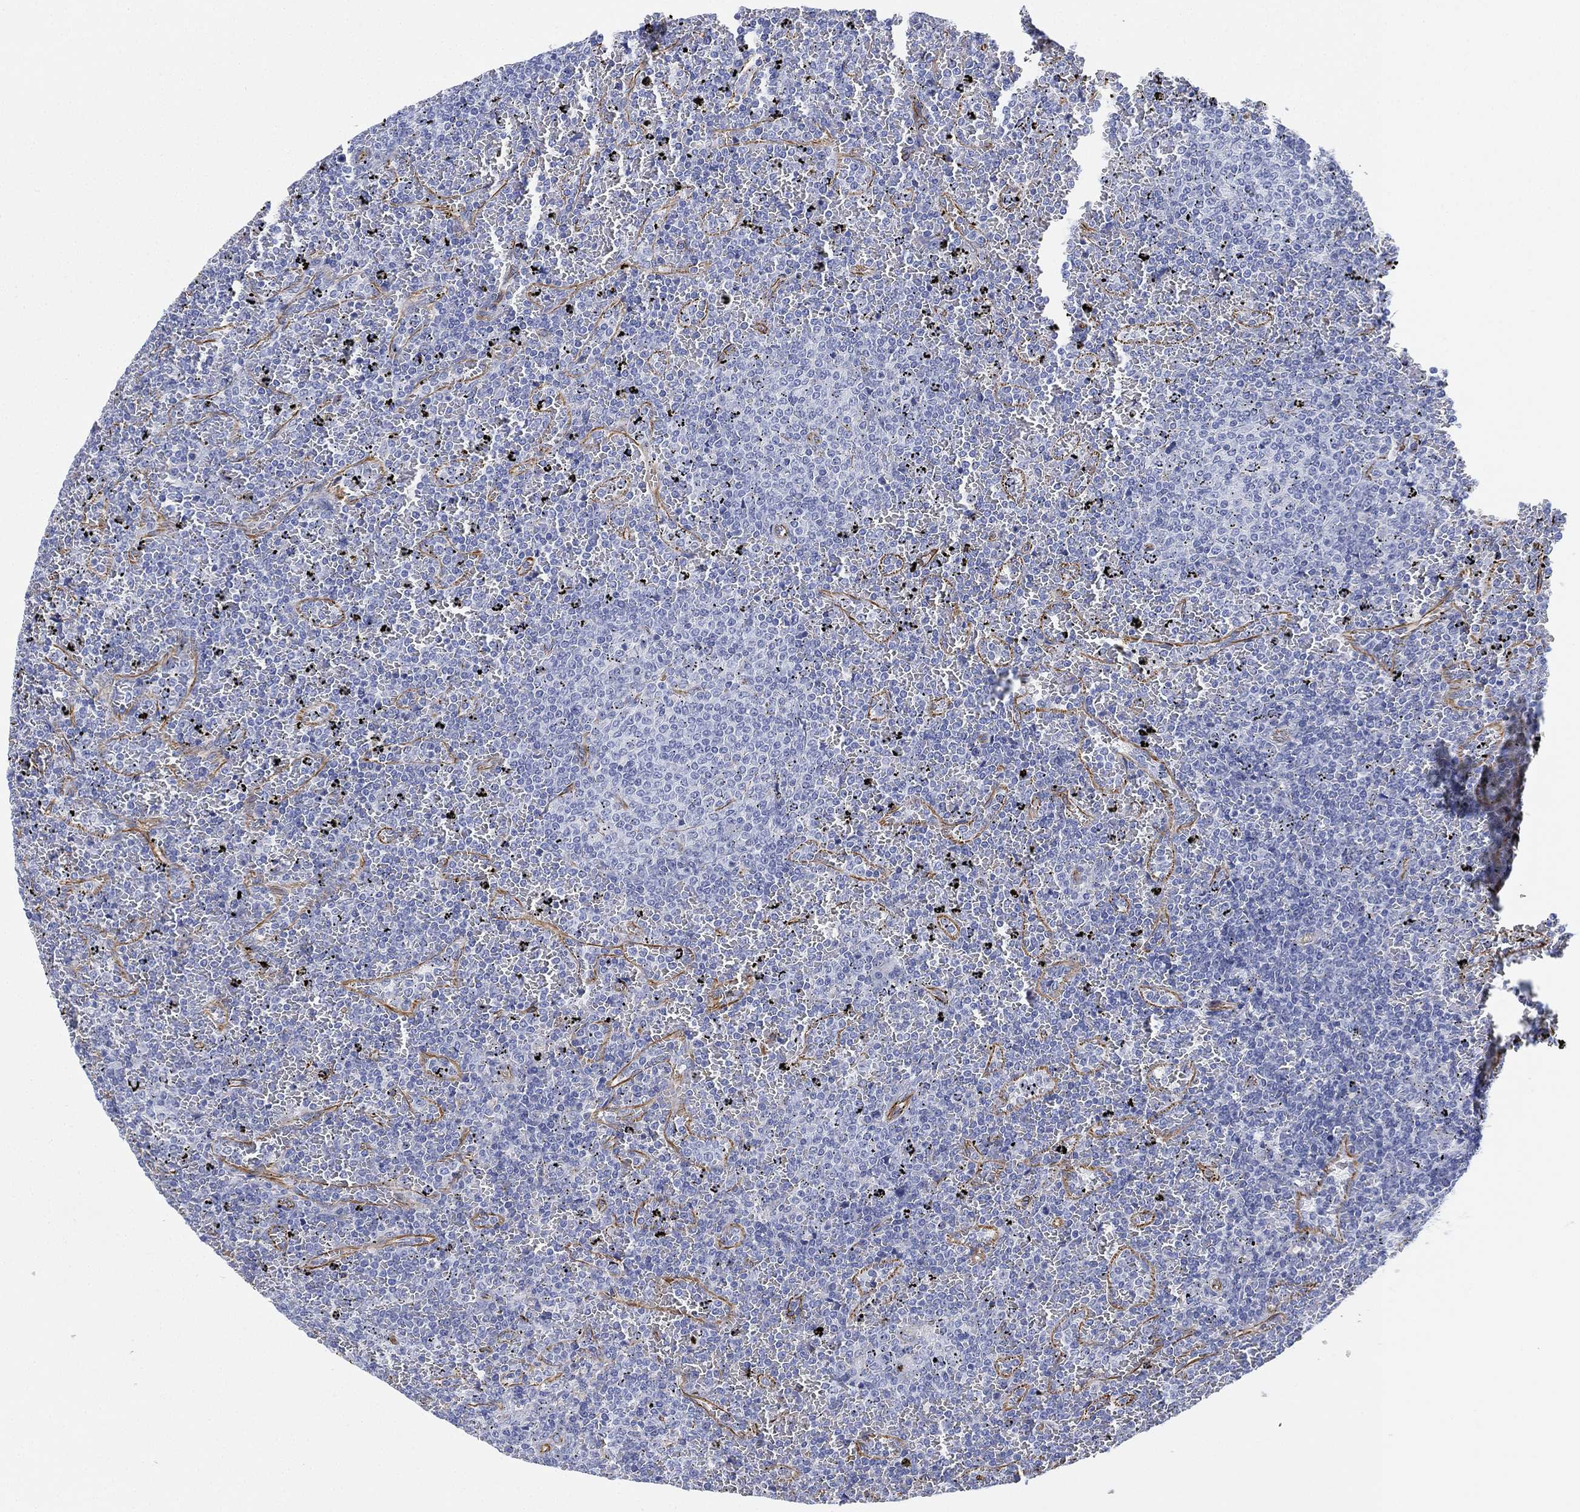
{"staining": {"intensity": "negative", "quantity": "none", "location": "none"}, "tissue": "lymphoma", "cell_type": "Tumor cells", "image_type": "cancer", "snomed": [{"axis": "morphology", "description": "Malignant lymphoma, non-Hodgkin's type, Low grade"}, {"axis": "topography", "description": "Spleen"}], "caption": "DAB (3,3'-diaminobenzidine) immunohistochemical staining of low-grade malignant lymphoma, non-Hodgkin's type shows no significant positivity in tumor cells.", "gene": "PSKH2", "patient": {"sex": "female", "age": 77}}